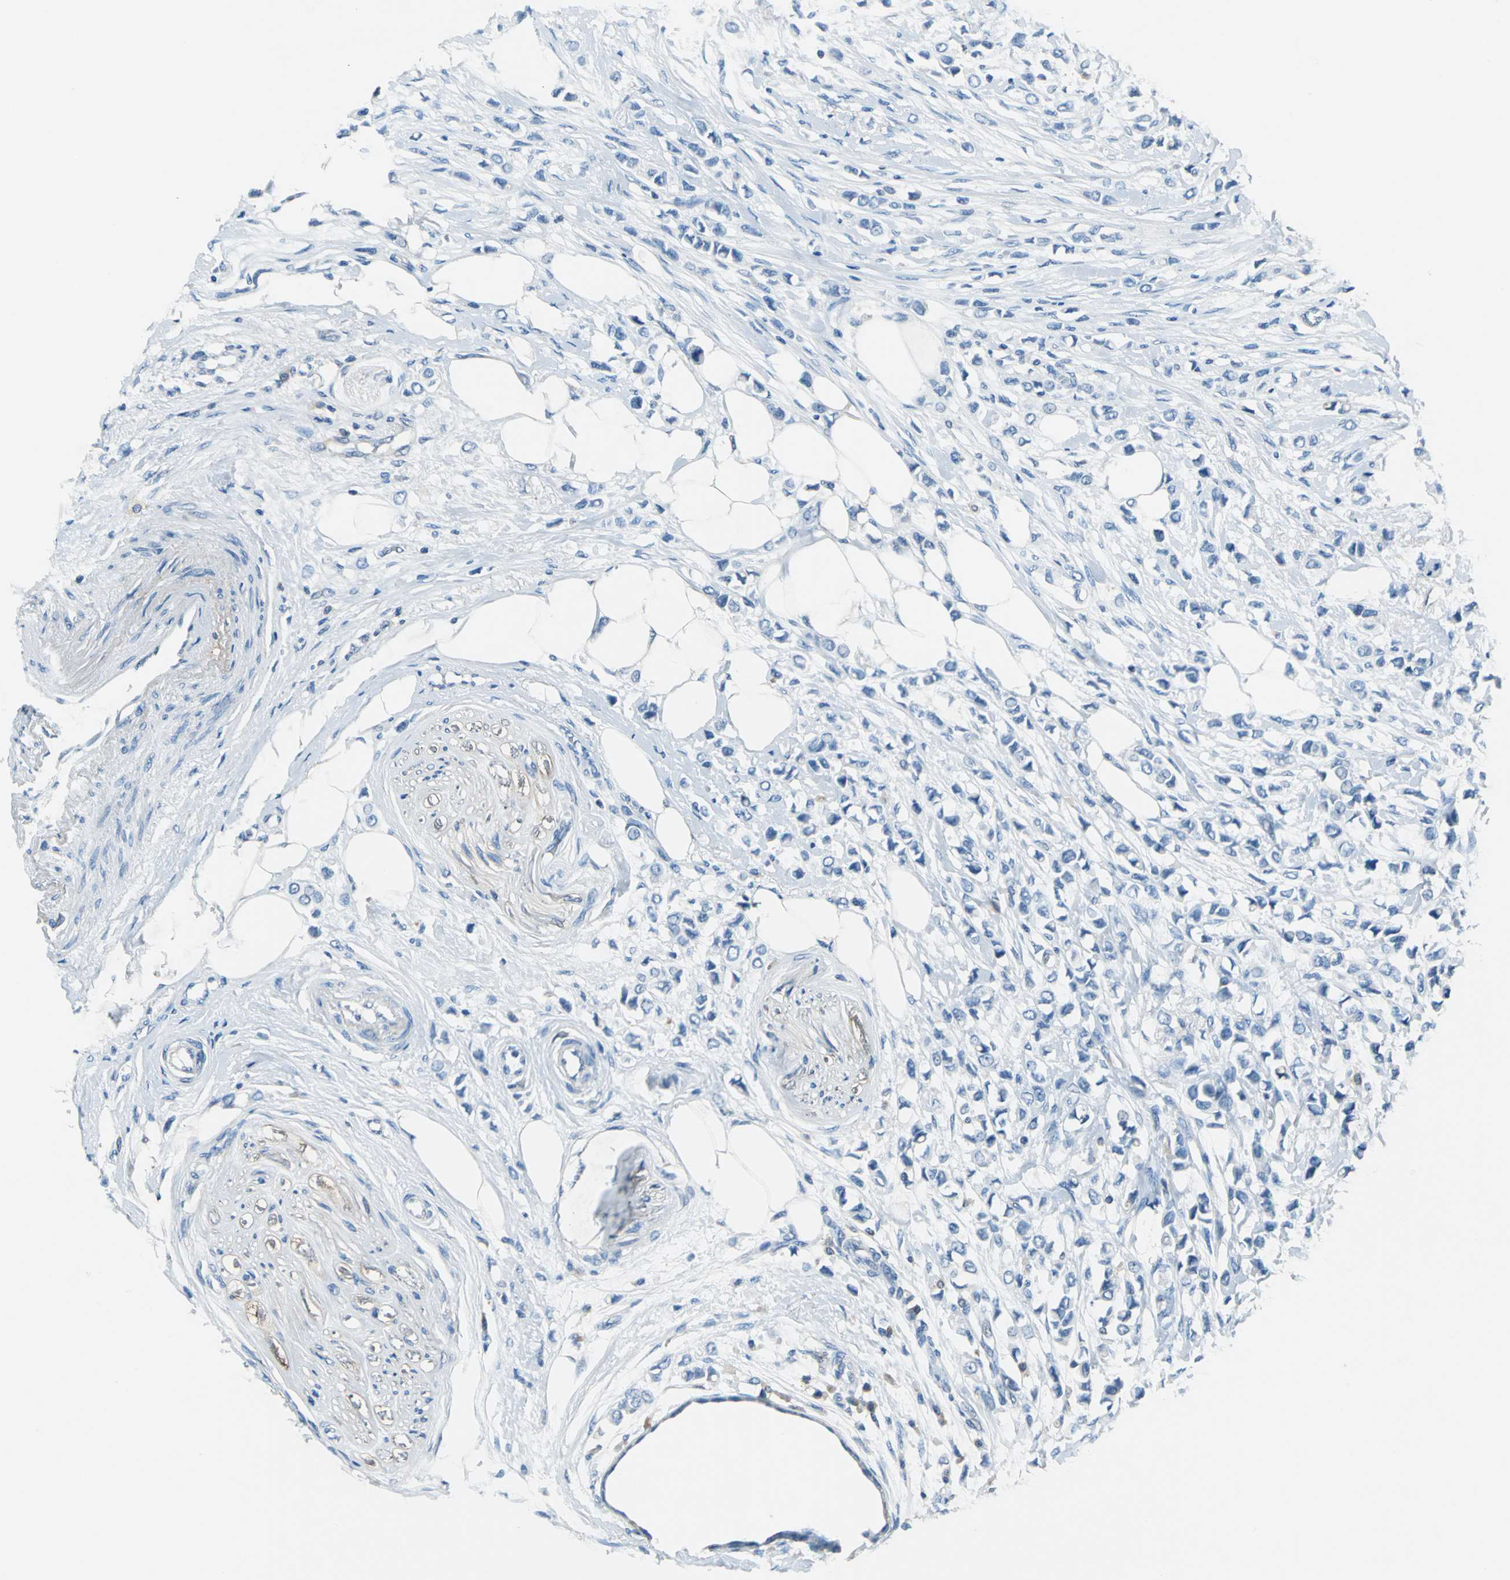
{"staining": {"intensity": "negative", "quantity": "none", "location": "none"}, "tissue": "breast cancer", "cell_type": "Tumor cells", "image_type": "cancer", "snomed": [{"axis": "morphology", "description": "Lobular carcinoma"}, {"axis": "topography", "description": "Breast"}], "caption": "A high-resolution photomicrograph shows immunohistochemistry staining of breast lobular carcinoma, which shows no significant positivity in tumor cells. (DAB immunohistochemistry (IHC), high magnification).", "gene": "PRKCA", "patient": {"sex": "female", "age": 51}}